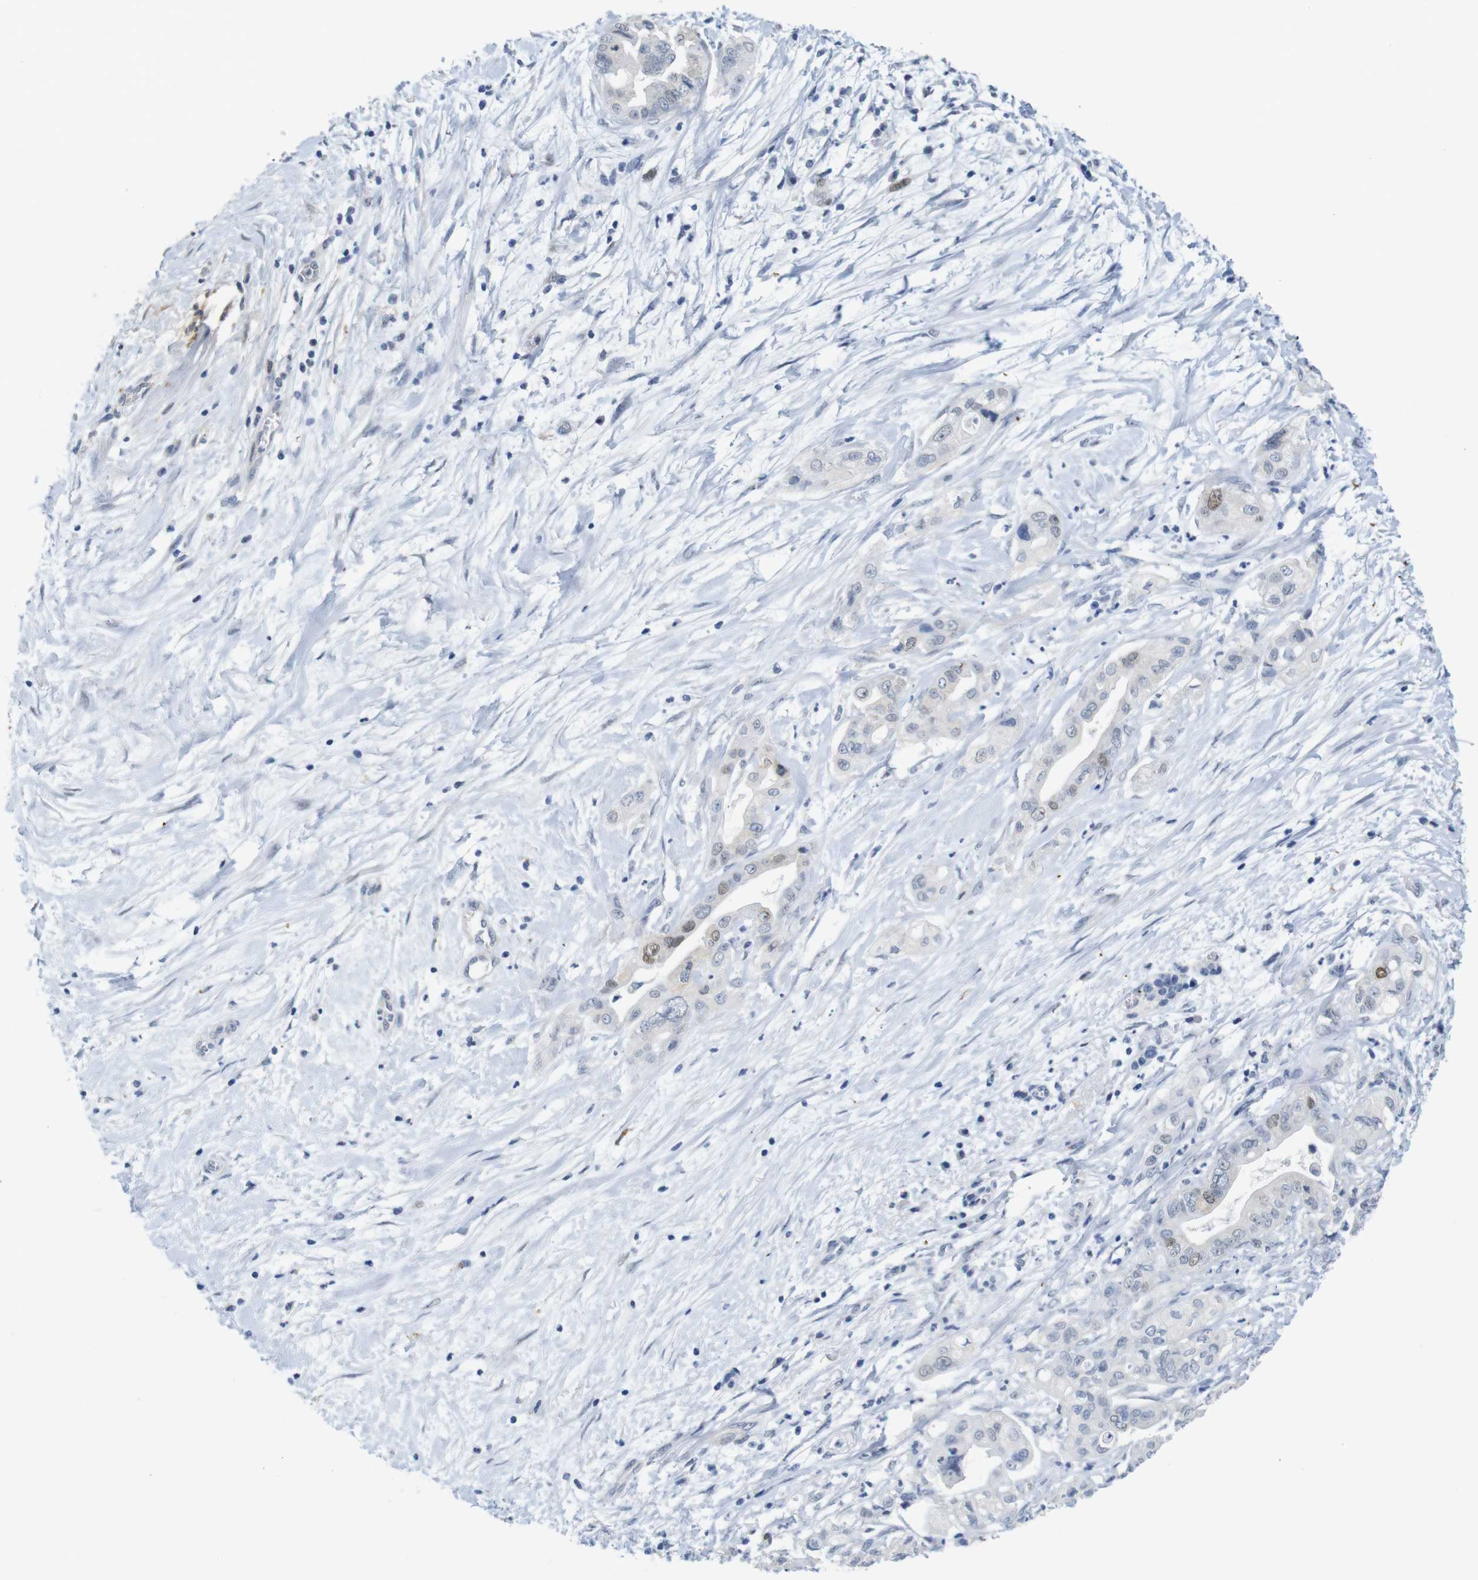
{"staining": {"intensity": "weak", "quantity": "<25%", "location": "nuclear"}, "tissue": "pancreatic cancer", "cell_type": "Tumor cells", "image_type": "cancer", "snomed": [{"axis": "morphology", "description": "Adenocarcinoma, NOS"}, {"axis": "topography", "description": "Pancreas"}], "caption": "DAB immunohistochemical staining of human pancreatic cancer exhibits no significant positivity in tumor cells. (DAB immunohistochemistry visualized using brightfield microscopy, high magnification).", "gene": "CDK2", "patient": {"sex": "female", "age": 75}}